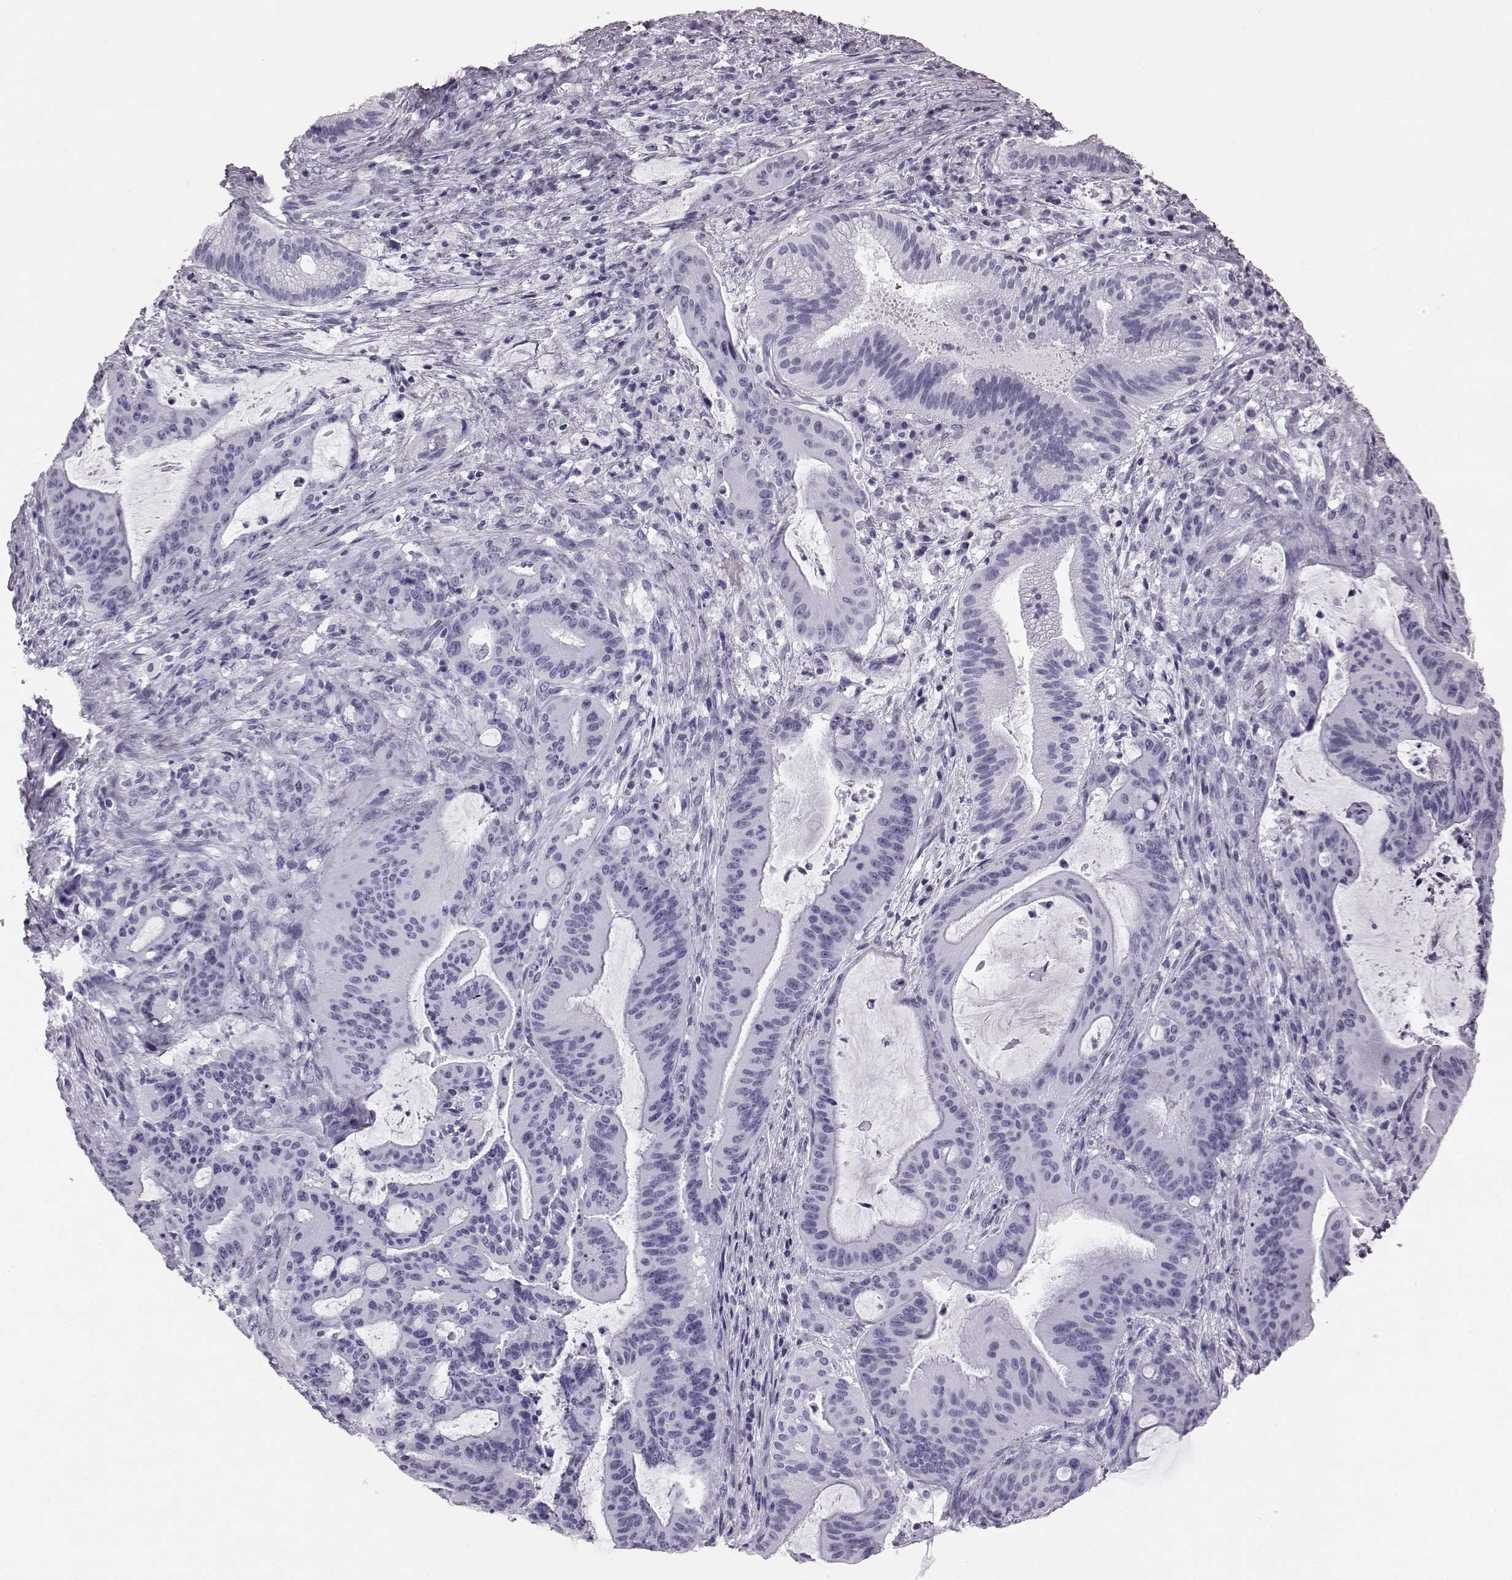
{"staining": {"intensity": "negative", "quantity": "none", "location": "none"}, "tissue": "liver cancer", "cell_type": "Tumor cells", "image_type": "cancer", "snomed": [{"axis": "morphology", "description": "Cholangiocarcinoma"}, {"axis": "topography", "description": "Liver"}], "caption": "DAB (3,3'-diaminobenzidine) immunohistochemical staining of human cholangiocarcinoma (liver) shows no significant positivity in tumor cells.", "gene": "TCHHL1", "patient": {"sex": "female", "age": 73}}